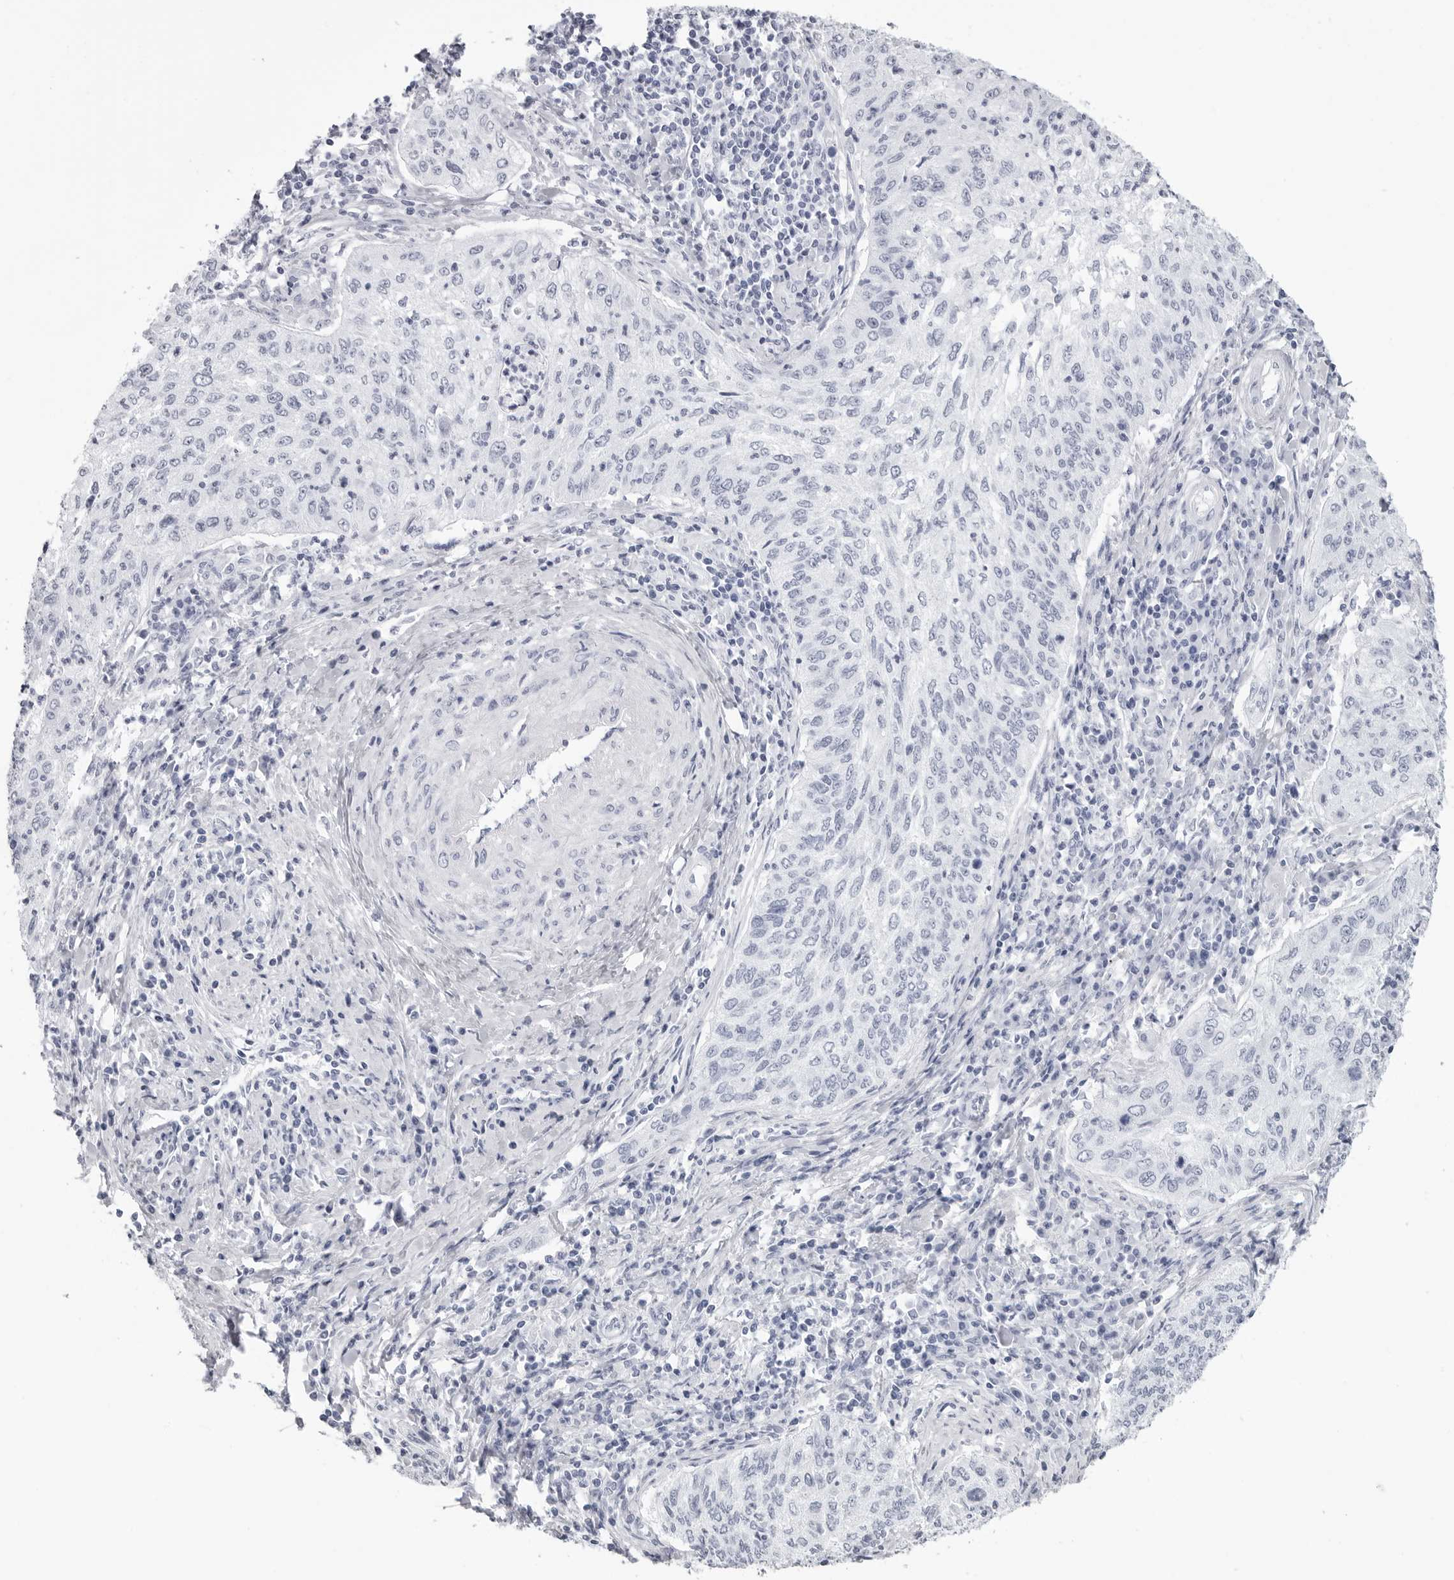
{"staining": {"intensity": "negative", "quantity": "none", "location": "none"}, "tissue": "cervical cancer", "cell_type": "Tumor cells", "image_type": "cancer", "snomed": [{"axis": "morphology", "description": "Squamous cell carcinoma, NOS"}, {"axis": "topography", "description": "Cervix"}], "caption": "Immunohistochemistry image of neoplastic tissue: cervical squamous cell carcinoma stained with DAB (3,3'-diaminobenzidine) displays no significant protein staining in tumor cells.", "gene": "CST2", "patient": {"sex": "female", "age": 30}}